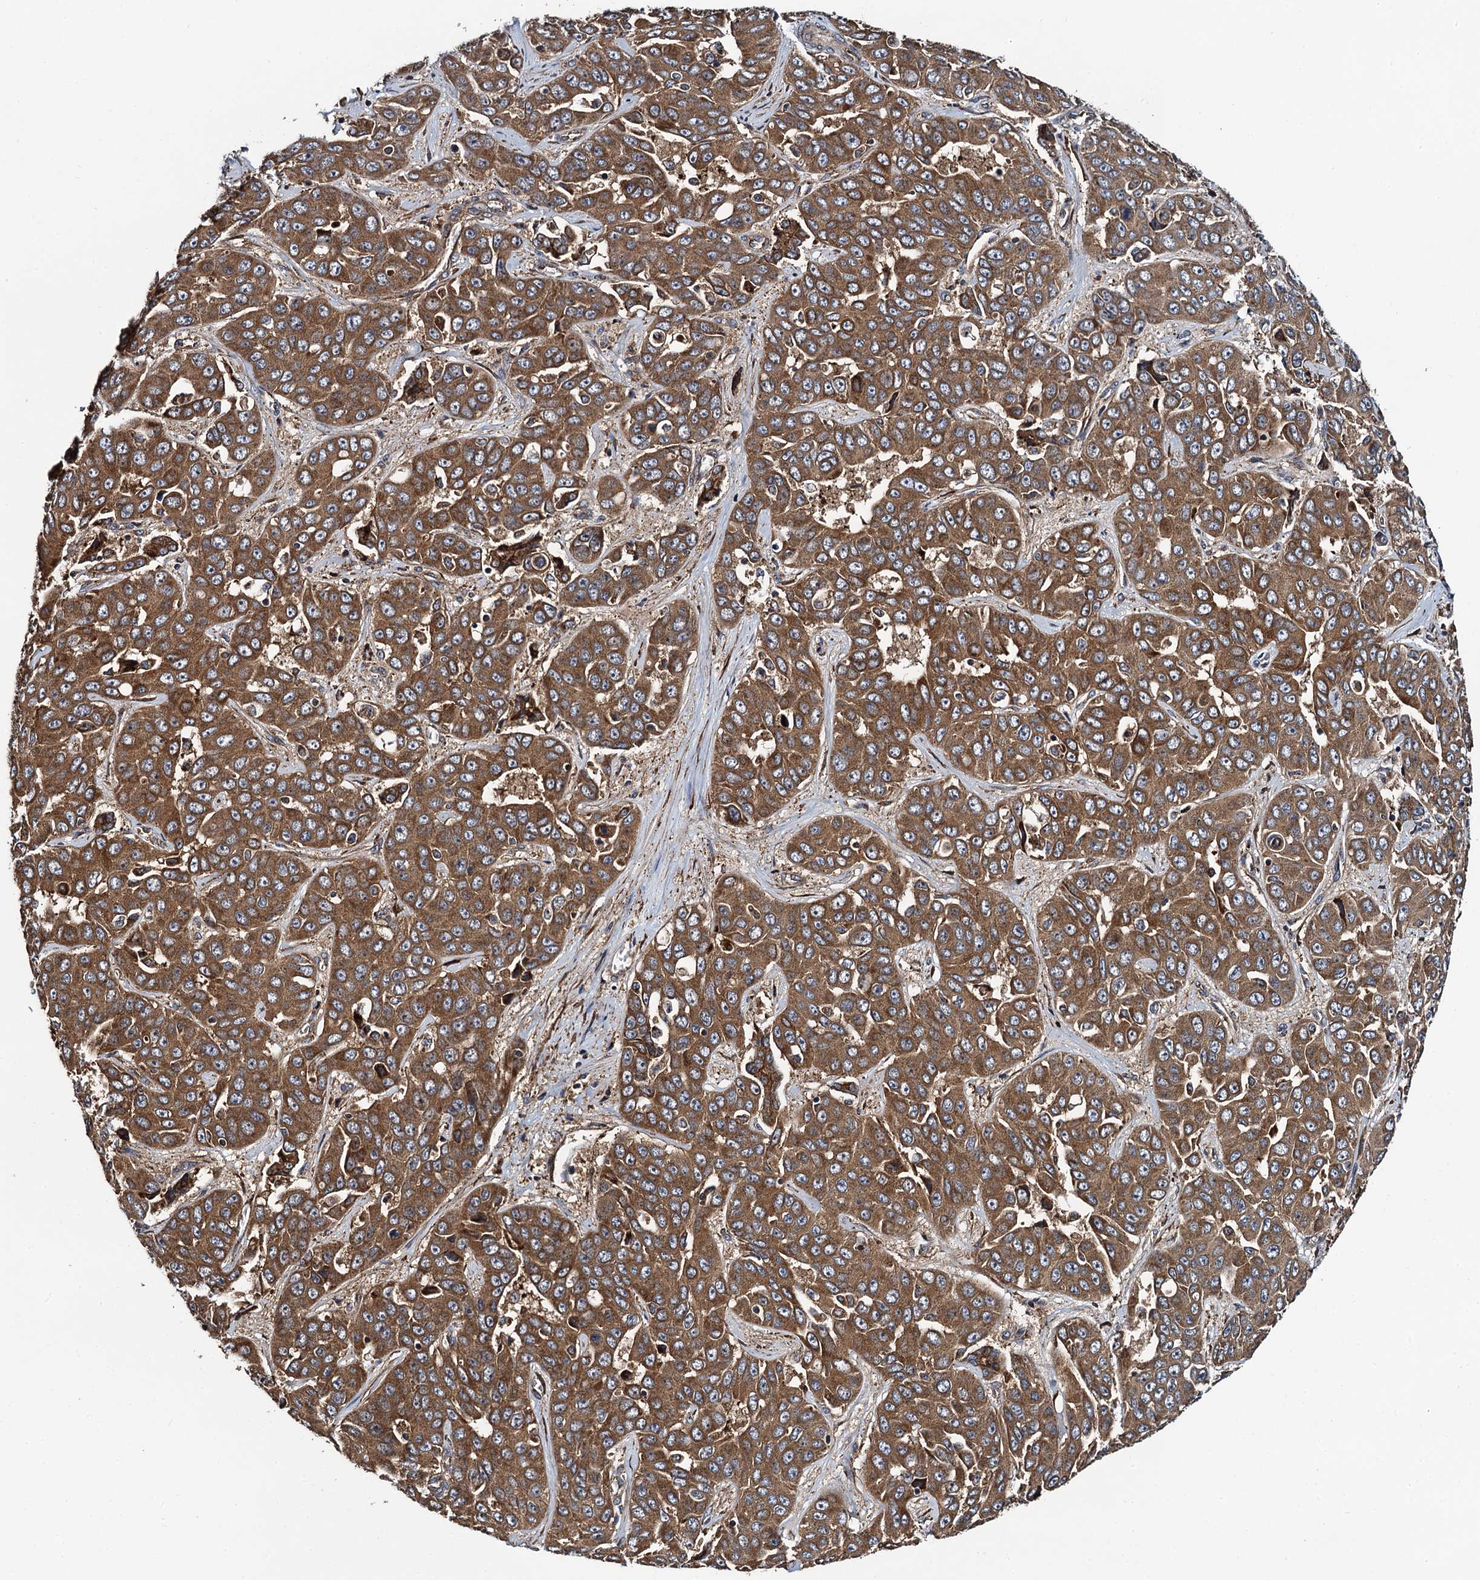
{"staining": {"intensity": "strong", "quantity": ">75%", "location": "cytoplasmic/membranous"}, "tissue": "liver cancer", "cell_type": "Tumor cells", "image_type": "cancer", "snomed": [{"axis": "morphology", "description": "Cholangiocarcinoma"}, {"axis": "topography", "description": "Liver"}], "caption": "High-power microscopy captured an IHC histopathology image of liver cholangiocarcinoma, revealing strong cytoplasmic/membranous staining in about >75% of tumor cells. (IHC, brightfield microscopy, high magnification).", "gene": "NEK1", "patient": {"sex": "female", "age": 52}}